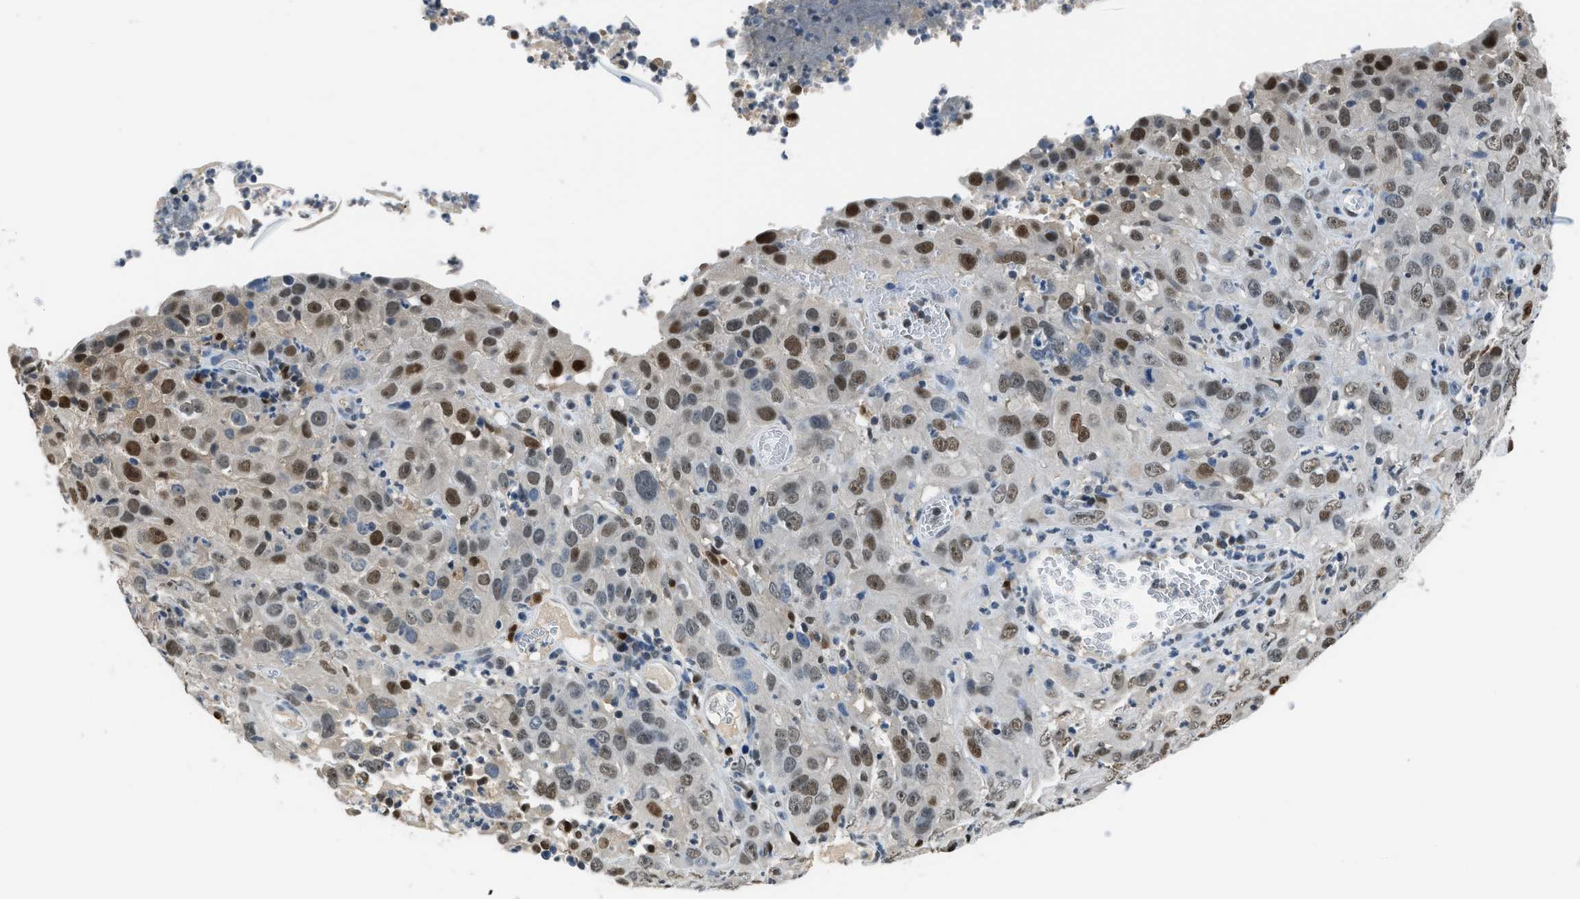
{"staining": {"intensity": "moderate", "quantity": ">75%", "location": "nuclear"}, "tissue": "cervical cancer", "cell_type": "Tumor cells", "image_type": "cancer", "snomed": [{"axis": "morphology", "description": "Squamous cell carcinoma, NOS"}, {"axis": "topography", "description": "Cervix"}], "caption": "Immunohistochemical staining of human cervical cancer shows medium levels of moderate nuclear protein positivity in about >75% of tumor cells.", "gene": "ALX1", "patient": {"sex": "female", "age": 32}}